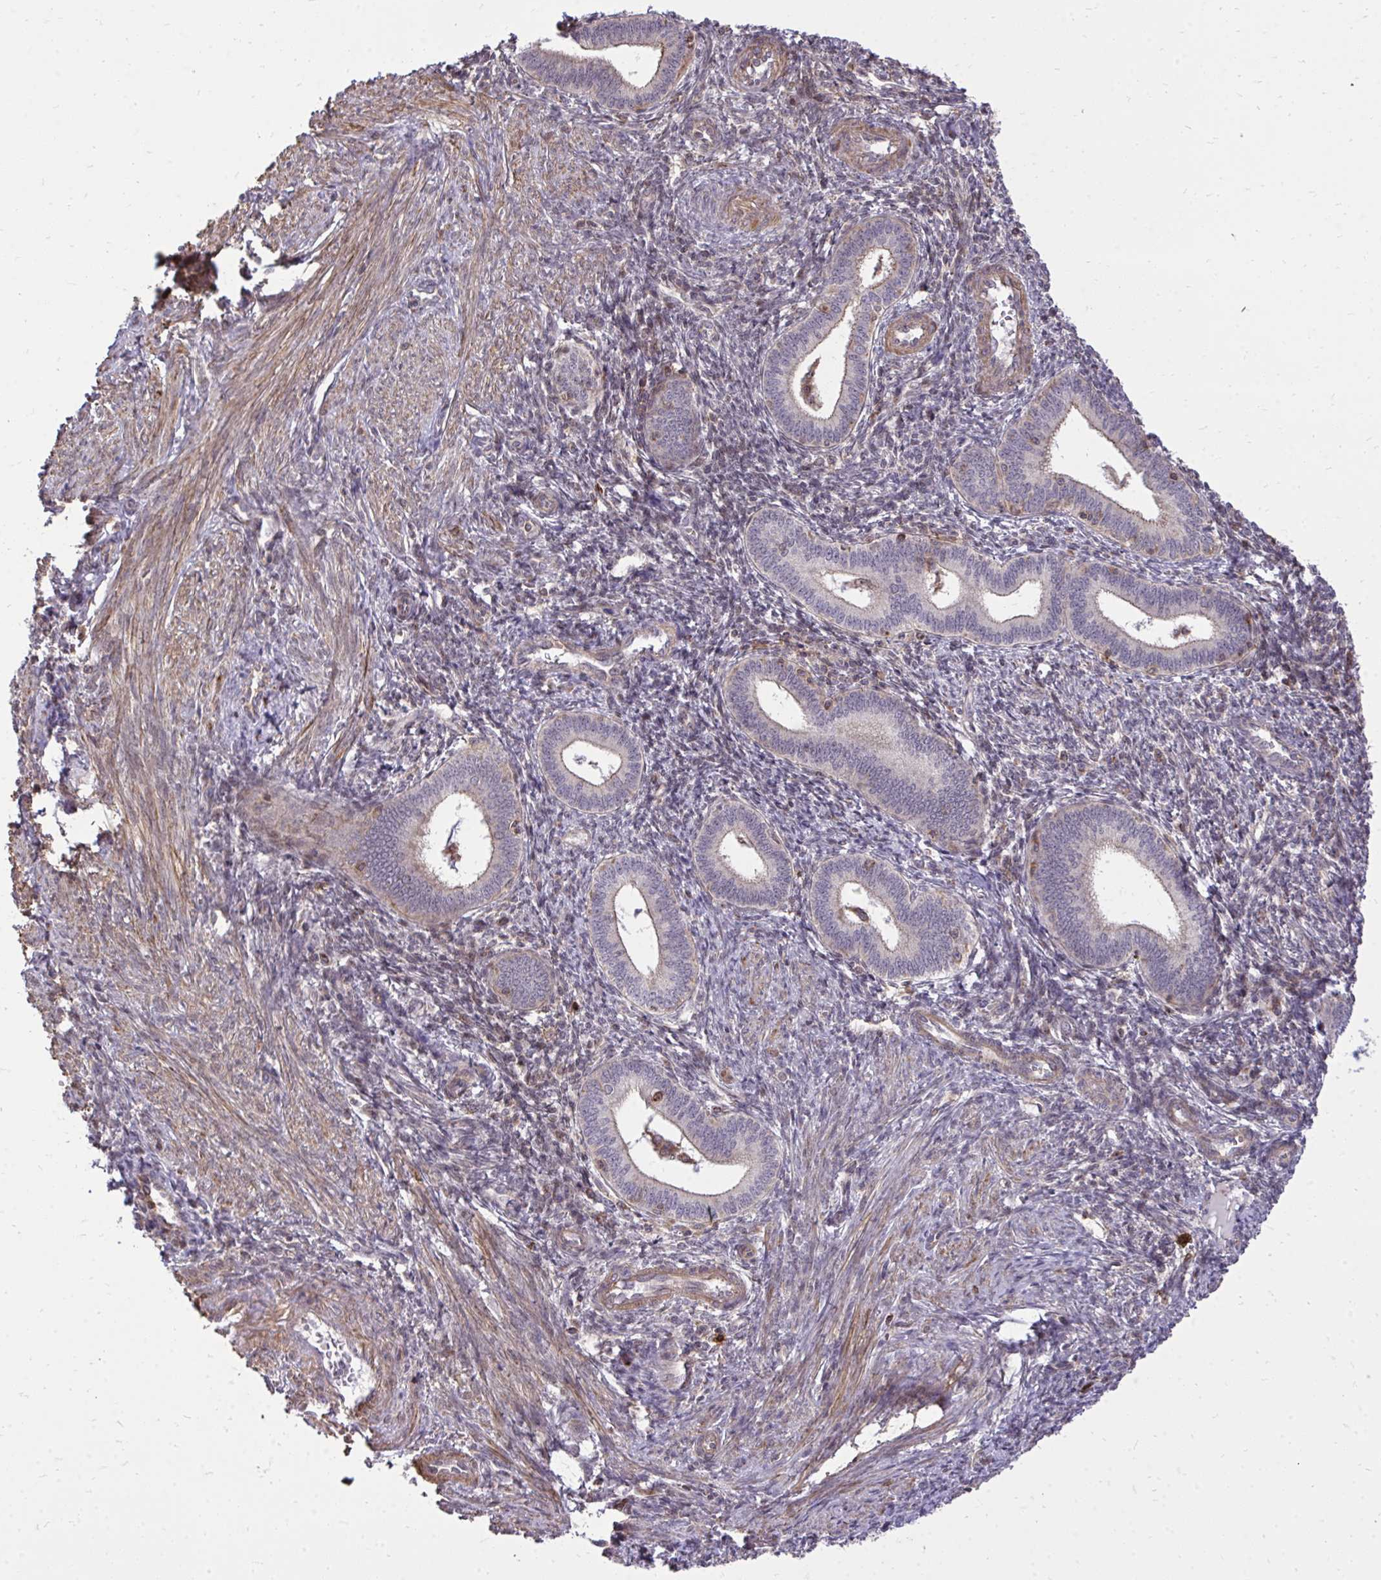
{"staining": {"intensity": "moderate", "quantity": "<25%", "location": "cytoplasmic/membranous"}, "tissue": "endometrium", "cell_type": "Cells in endometrial stroma", "image_type": "normal", "snomed": [{"axis": "morphology", "description": "Normal tissue, NOS"}, {"axis": "topography", "description": "Endometrium"}], "caption": "This is an image of immunohistochemistry (IHC) staining of normal endometrium, which shows moderate positivity in the cytoplasmic/membranous of cells in endometrial stroma.", "gene": "SLC7A5", "patient": {"sex": "female", "age": 41}}